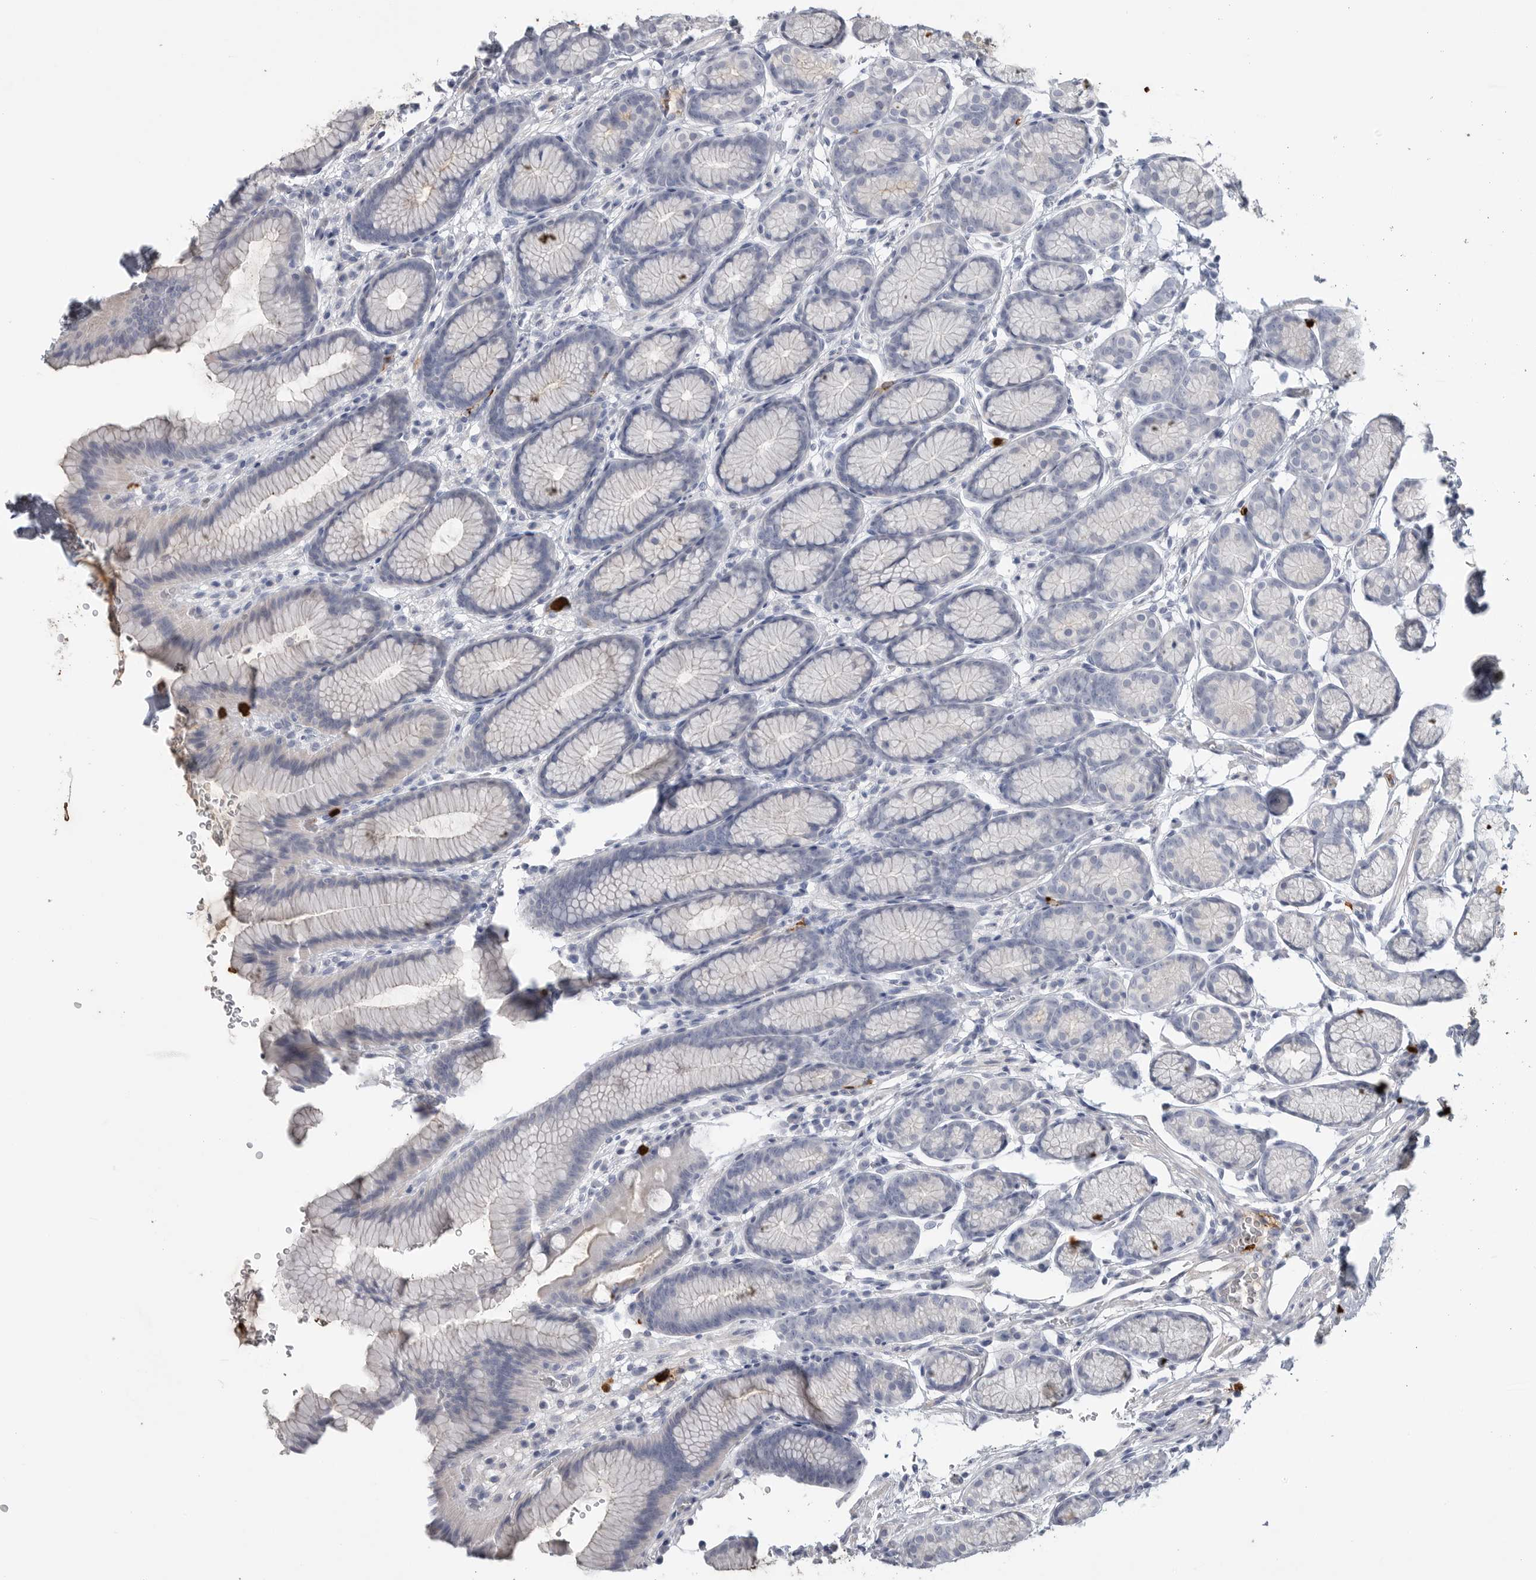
{"staining": {"intensity": "negative", "quantity": "none", "location": "none"}, "tissue": "stomach", "cell_type": "Glandular cells", "image_type": "normal", "snomed": [{"axis": "morphology", "description": "Normal tissue, NOS"}, {"axis": "topography", "description": "Stomach"}], "caption": "Immunohistochemical staining of normal human stomach shows no significant staining in glandular cells.", "gene": "CYB561D1", "patient": {"sex": "male", "age": 42}}